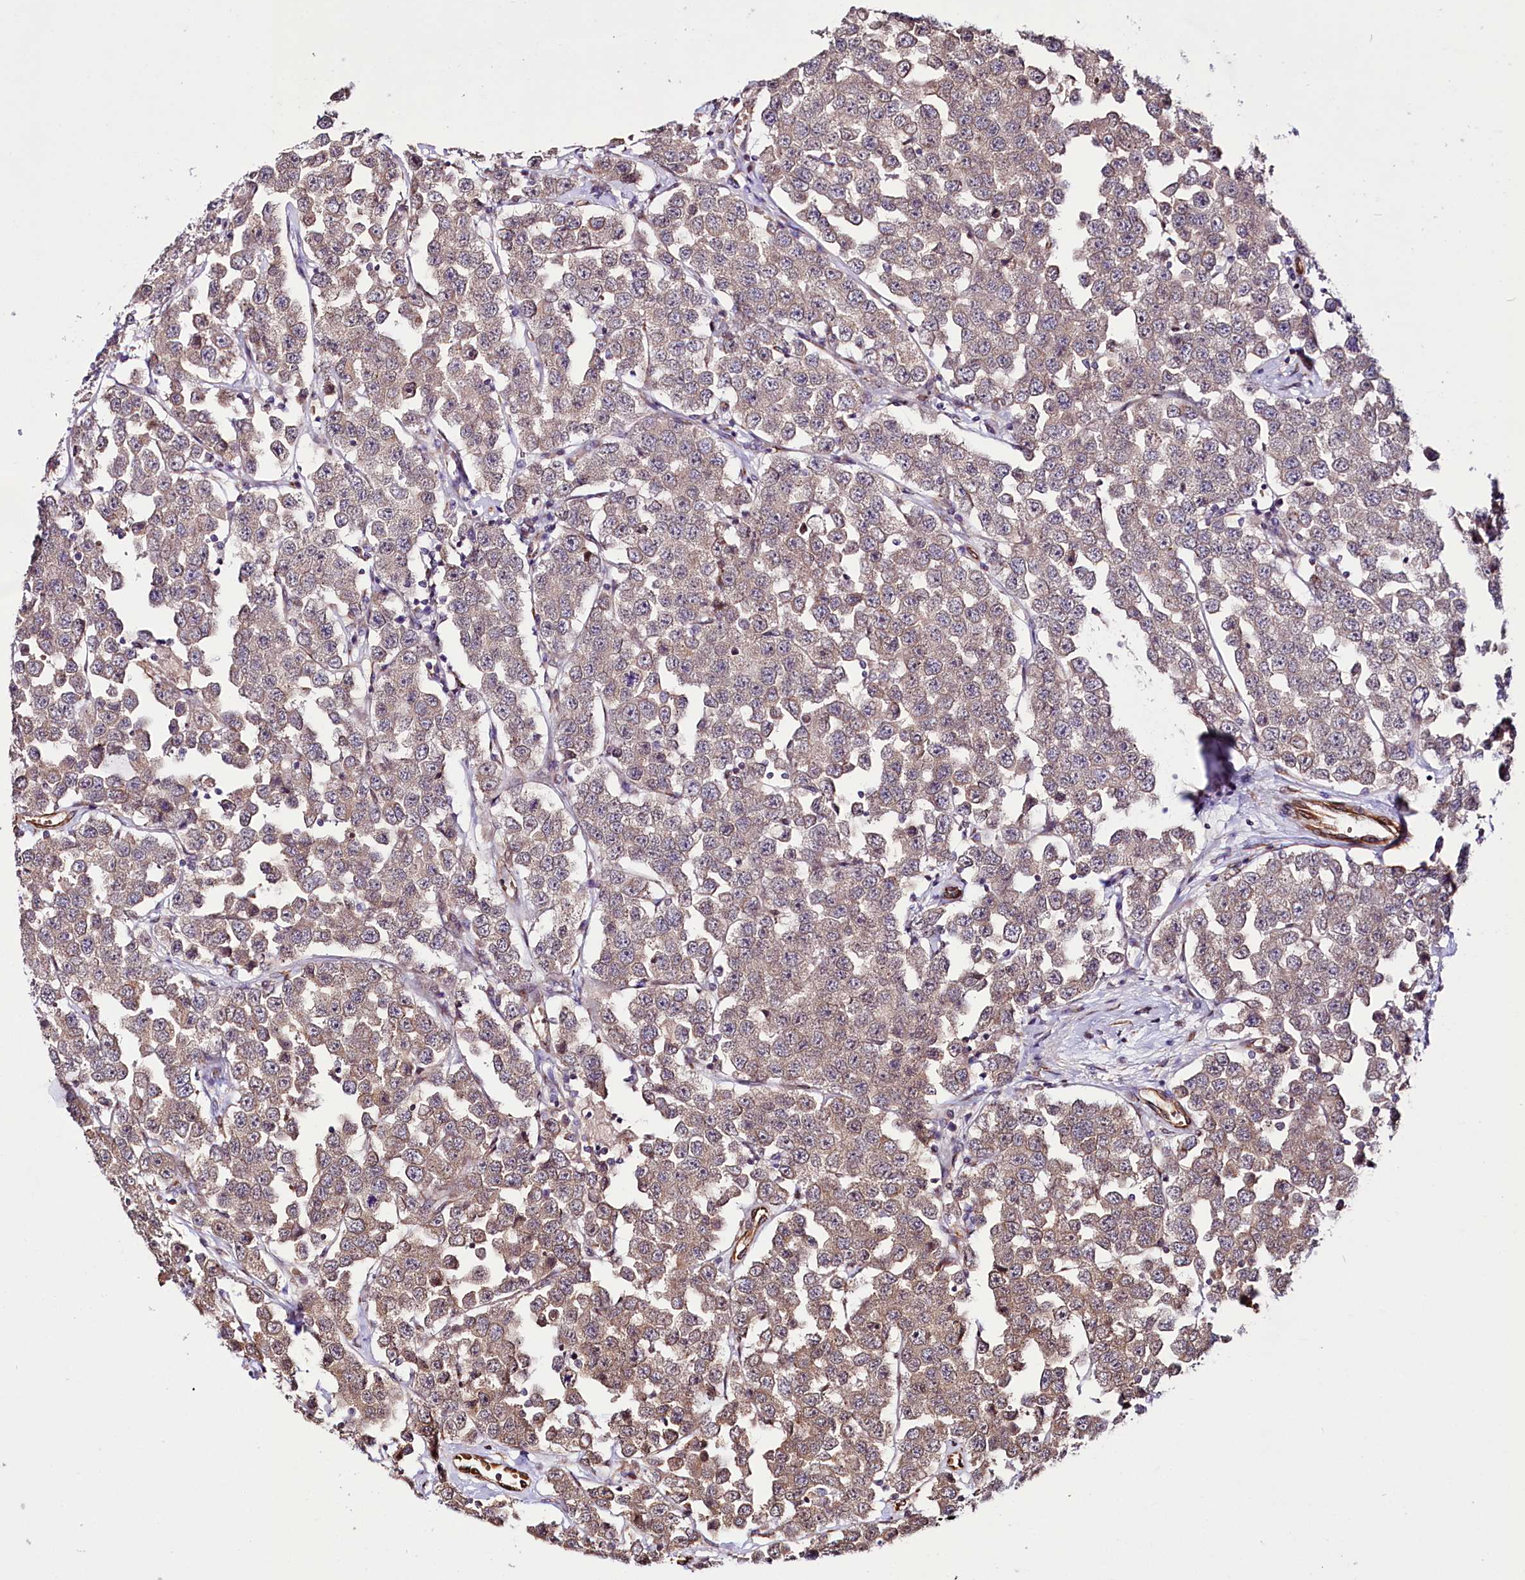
{"staining": {"intensity": "weak", "quantity": ">75%", "location": "cytoplasmic/membranous"}, "tissue": "testis cancer", "cell_type": "Tumor cells", "image_type": "cancer", "snomed": [{"axis": "morphology", "description": "Seminoma, NOS"}, {"axis": "topography", "description": "Testis"}], "caption": "The photomicrograph exhibits immunohistochemical staining of testis seminoma. There is weak cytoplasmic/membranous staining is present in about >75% of tumor cells.", "gene": "CUTC", "patient": {"sex": "male", "age": 28}}